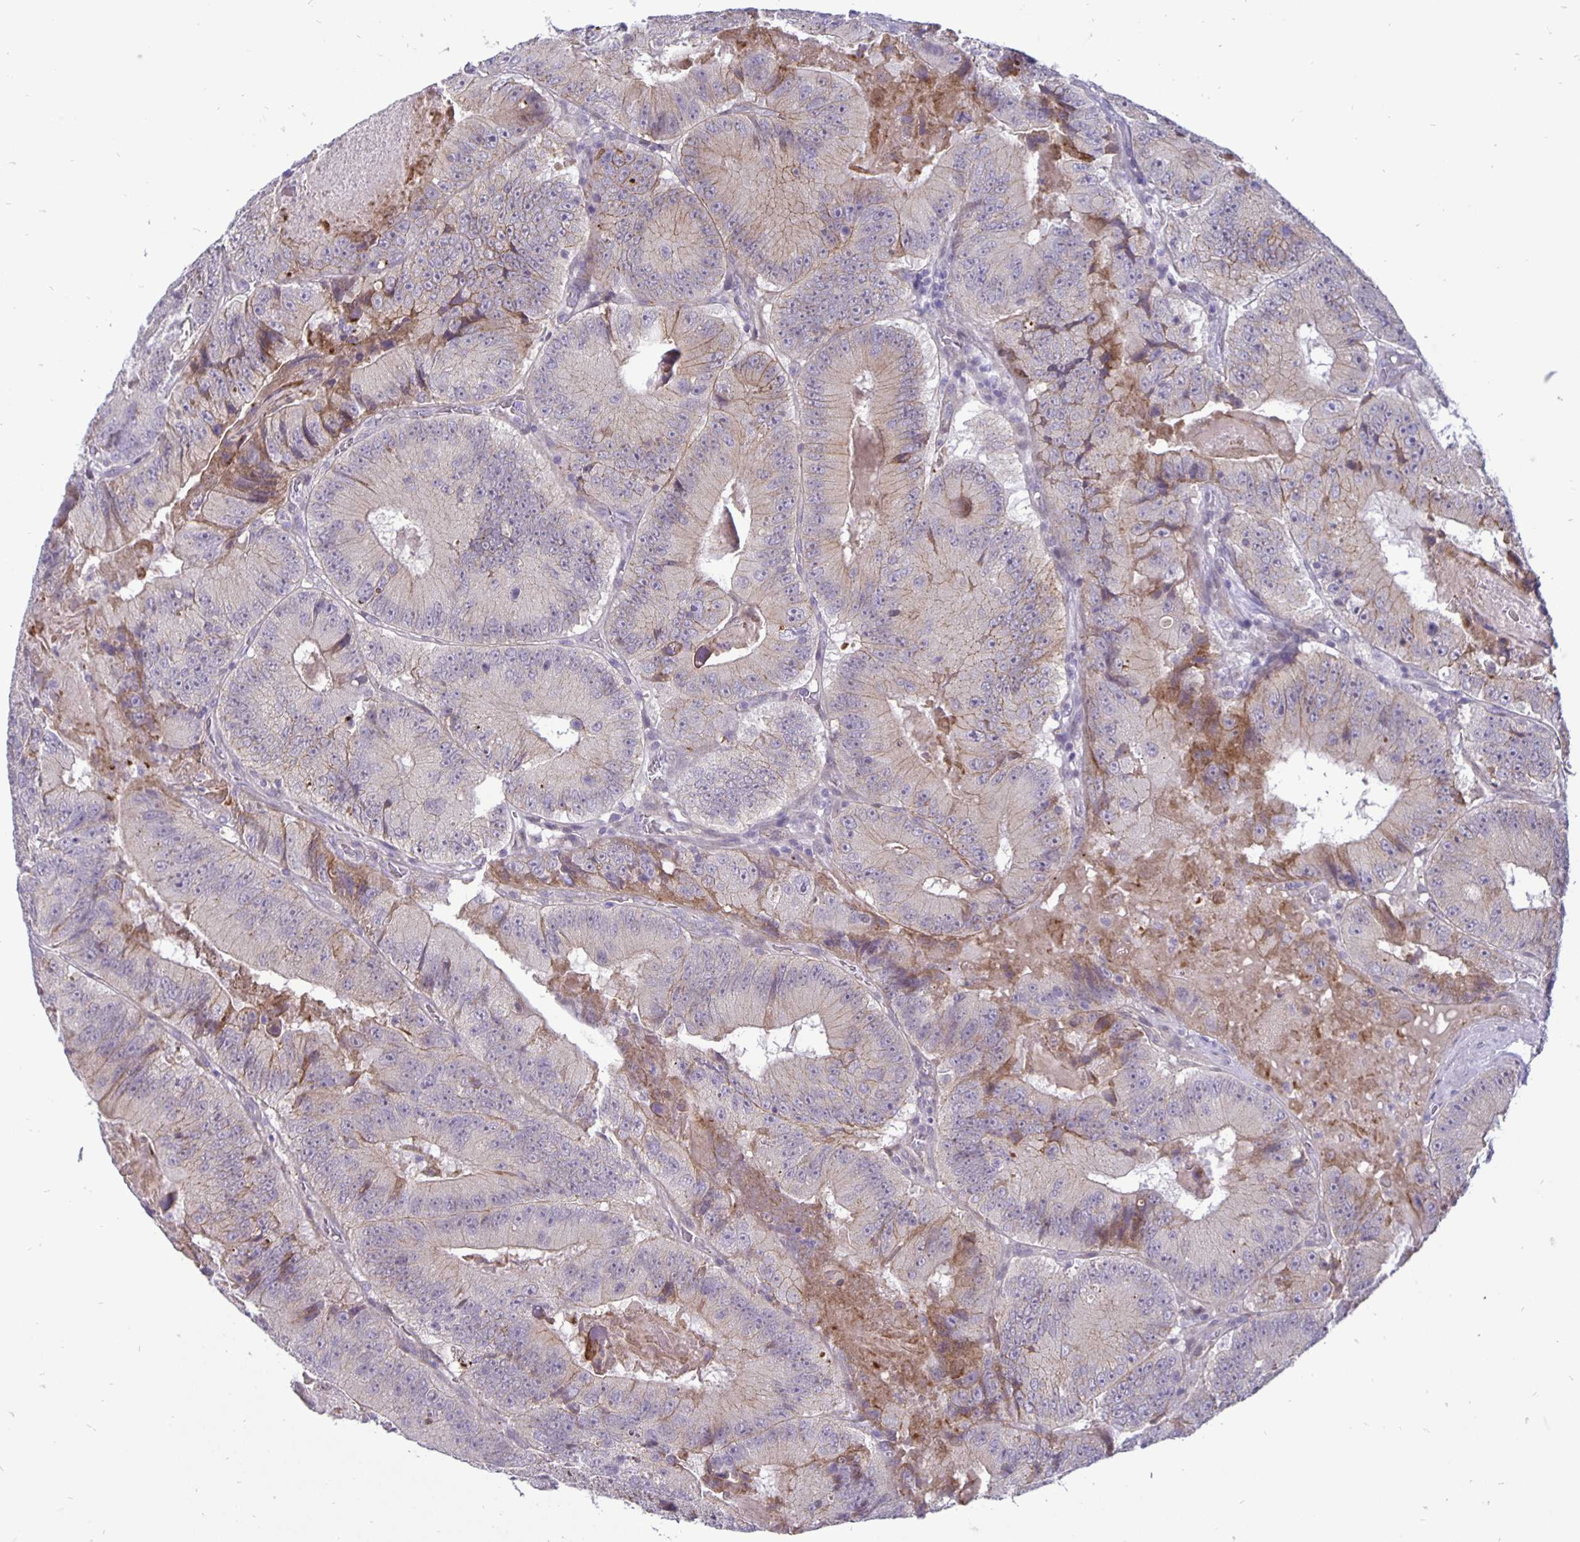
{"staining": {"intensity": "negative", "quantity": "none", "location": "none"}, "tissue": "colorectal cancer", "cell_type": "Tumor cells", "image_type": "cancer", "snomed": [{"axis": "morphology", "description": "Adenocarcinoma, NOS"}, {"axis": "topography", "description": "Colon"}], "caption": "A high-resolution photomicrograph shows immunohistochemistry staining of adenocarcinoma (colorectal), which displays no significant positivity in tumor cells.", "gene": "ERBB2", "patient": {"sex": "female", "age": 86}}